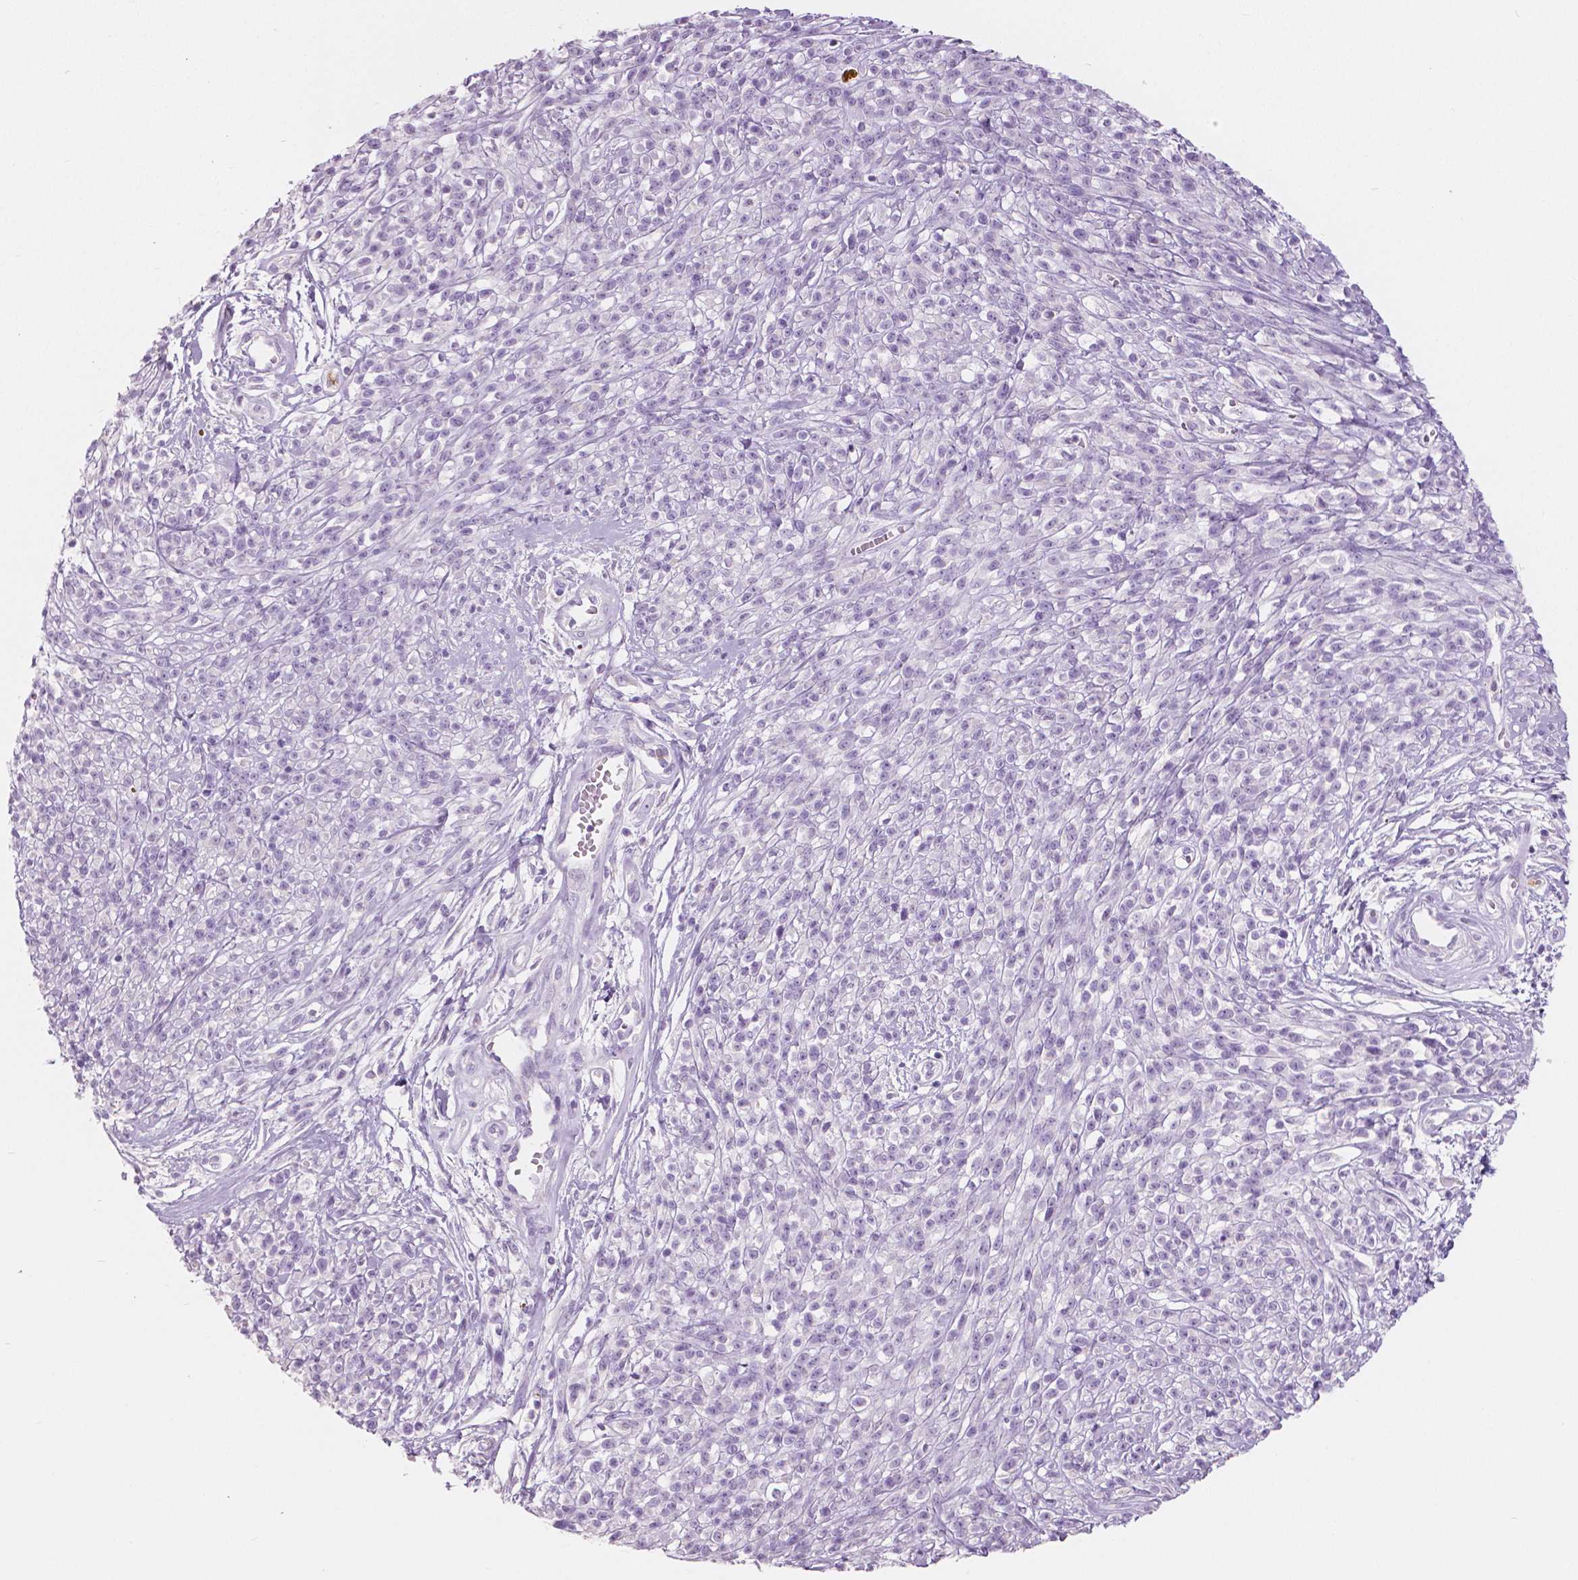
{"staining": {"intensity": "negative", "quantity": "none", "location": "none"}, "tissue": "melanoma", "cell_type": "Tumor cells", "image_type": "cancer", "snomed": [{"axis": "morphology", "description": "Malignant melanoma, NOS"}, {"axis": "topography", "description": "Skin"}, {"axis": "topography", "description": "Skin of trunk"}], "caption": "Melanoma was stained to show a protein in brown. There is no significant positivity in tumor cells.", "gene": "CXCR2", "patient": {"sex": "male", "age": 74}}